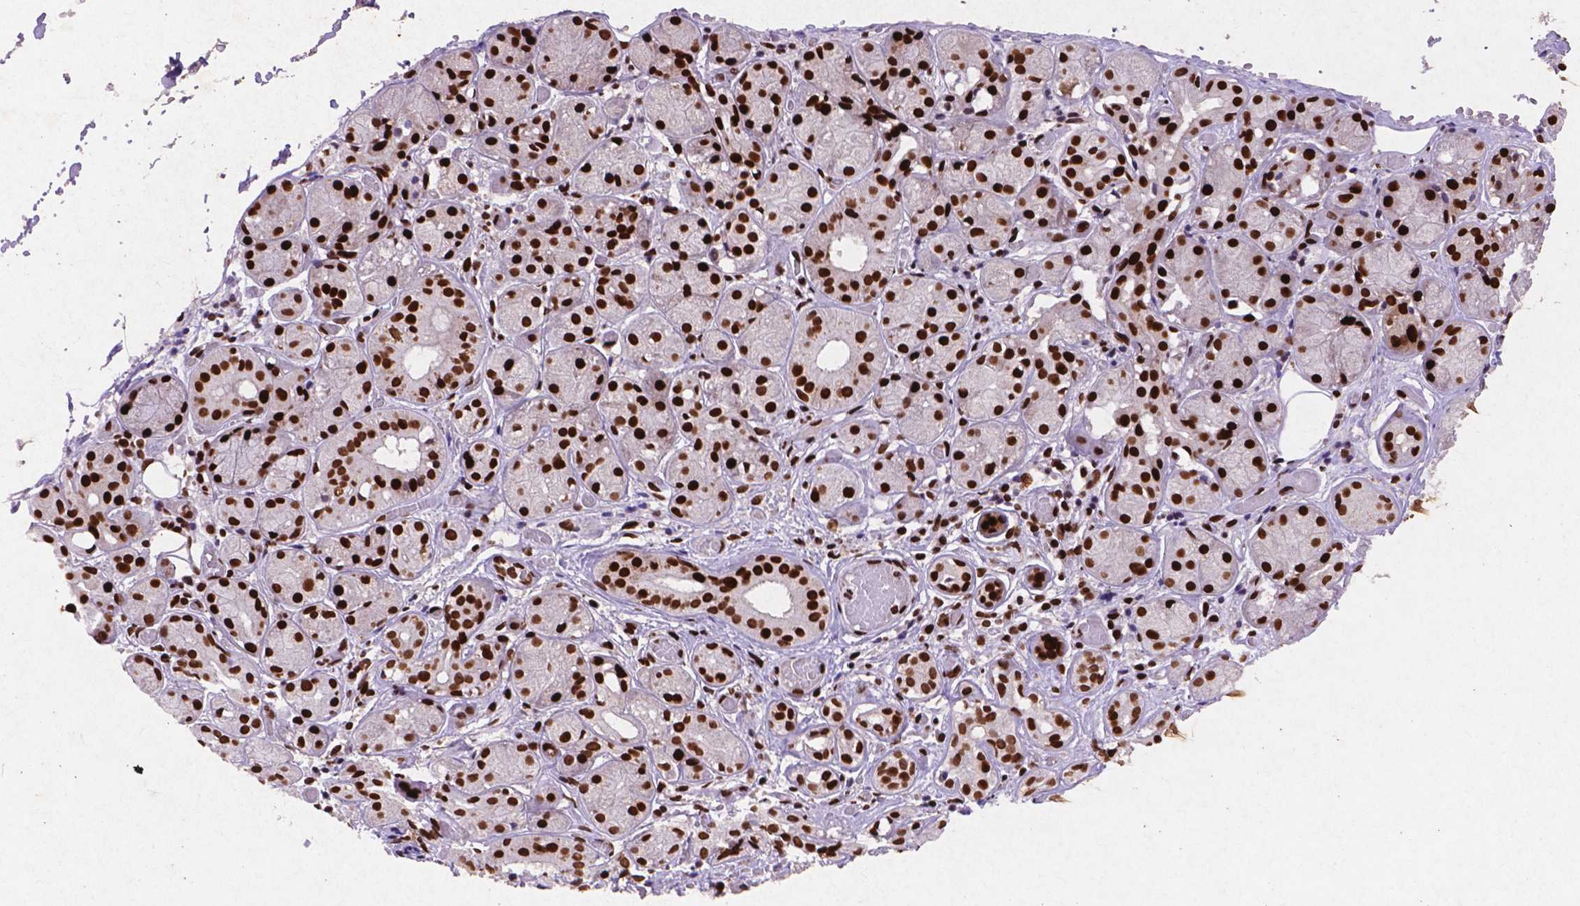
{"staining": {"intensity": "strong", "quantity": ">75%", "location": "nuclear"}, "tissue": "salivary gland", "cell_type": "Glandular cells", "image_type": "normal", "snomed": [{"axis": "morphology", "description": "Normal tissue, NOS"}, {"axis": "topography", "description": "Salivary gland"}, {"axis": "topography", "description": "Peripheral nerve tissue"}], "caption": "A high amount of strong nuclear staining is identified in approximately >75% of glandular cells in normal salivary gland.", "gene": "CITED2", "patient": {"sex": "male", "age": 71}}